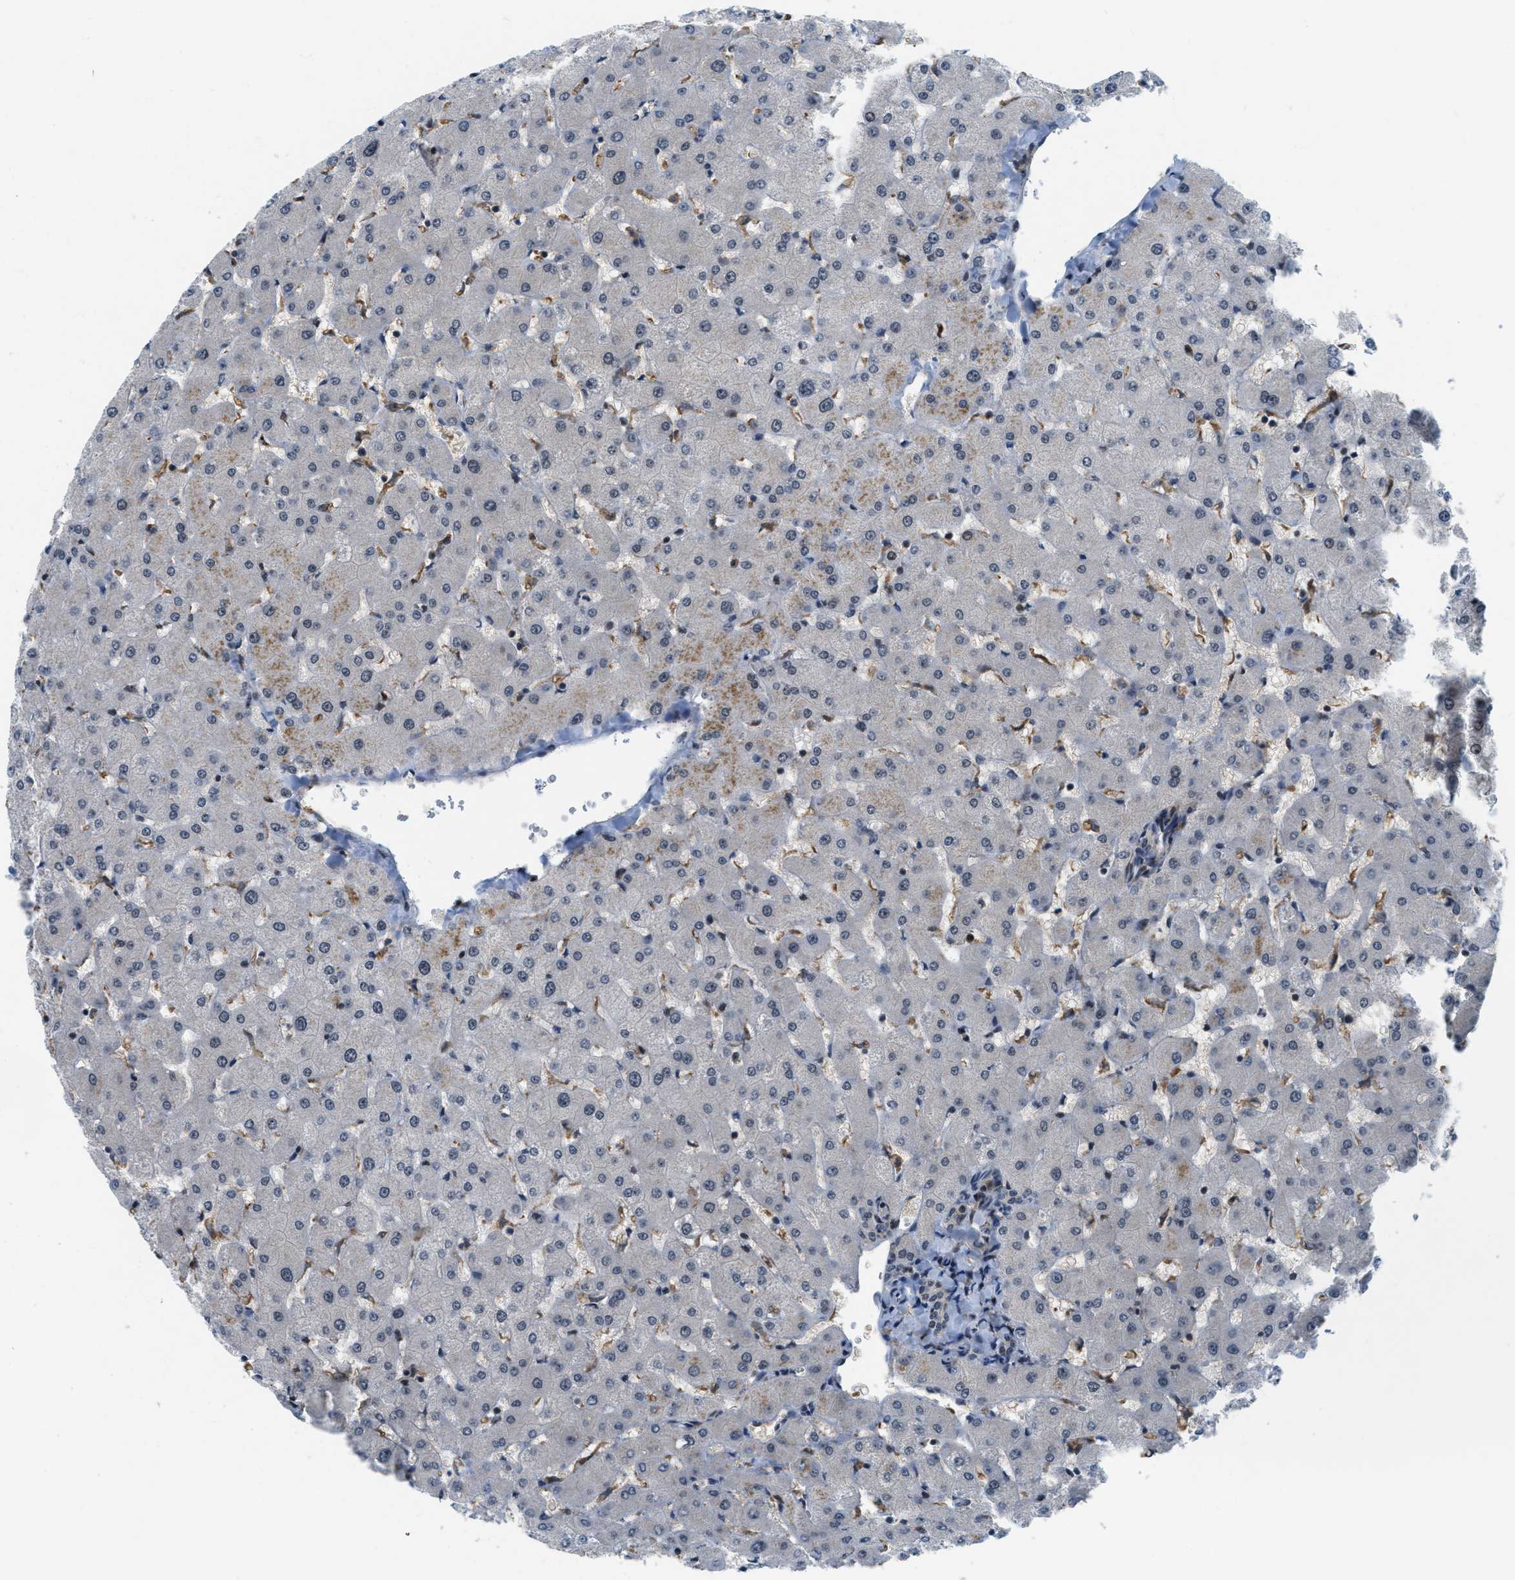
{"staining": {"intensity": "weak", "quantity": "<25%", "location": "nuclear"}, "tissue": "liver", "cell_type": "Cholangiocytes", "image_type": "normal", "snomed": [{"axis": "morphology", "description": "Normal tissue, NOS"}, {"axis": "topography", "description": "Liver"}], "caption": "This is an immunohistochemistry photomicrograph of normal liver. There is no staining in cholangiocytes.", "gene": "ING1", "patient": {"sex": "female", "age": 63}}